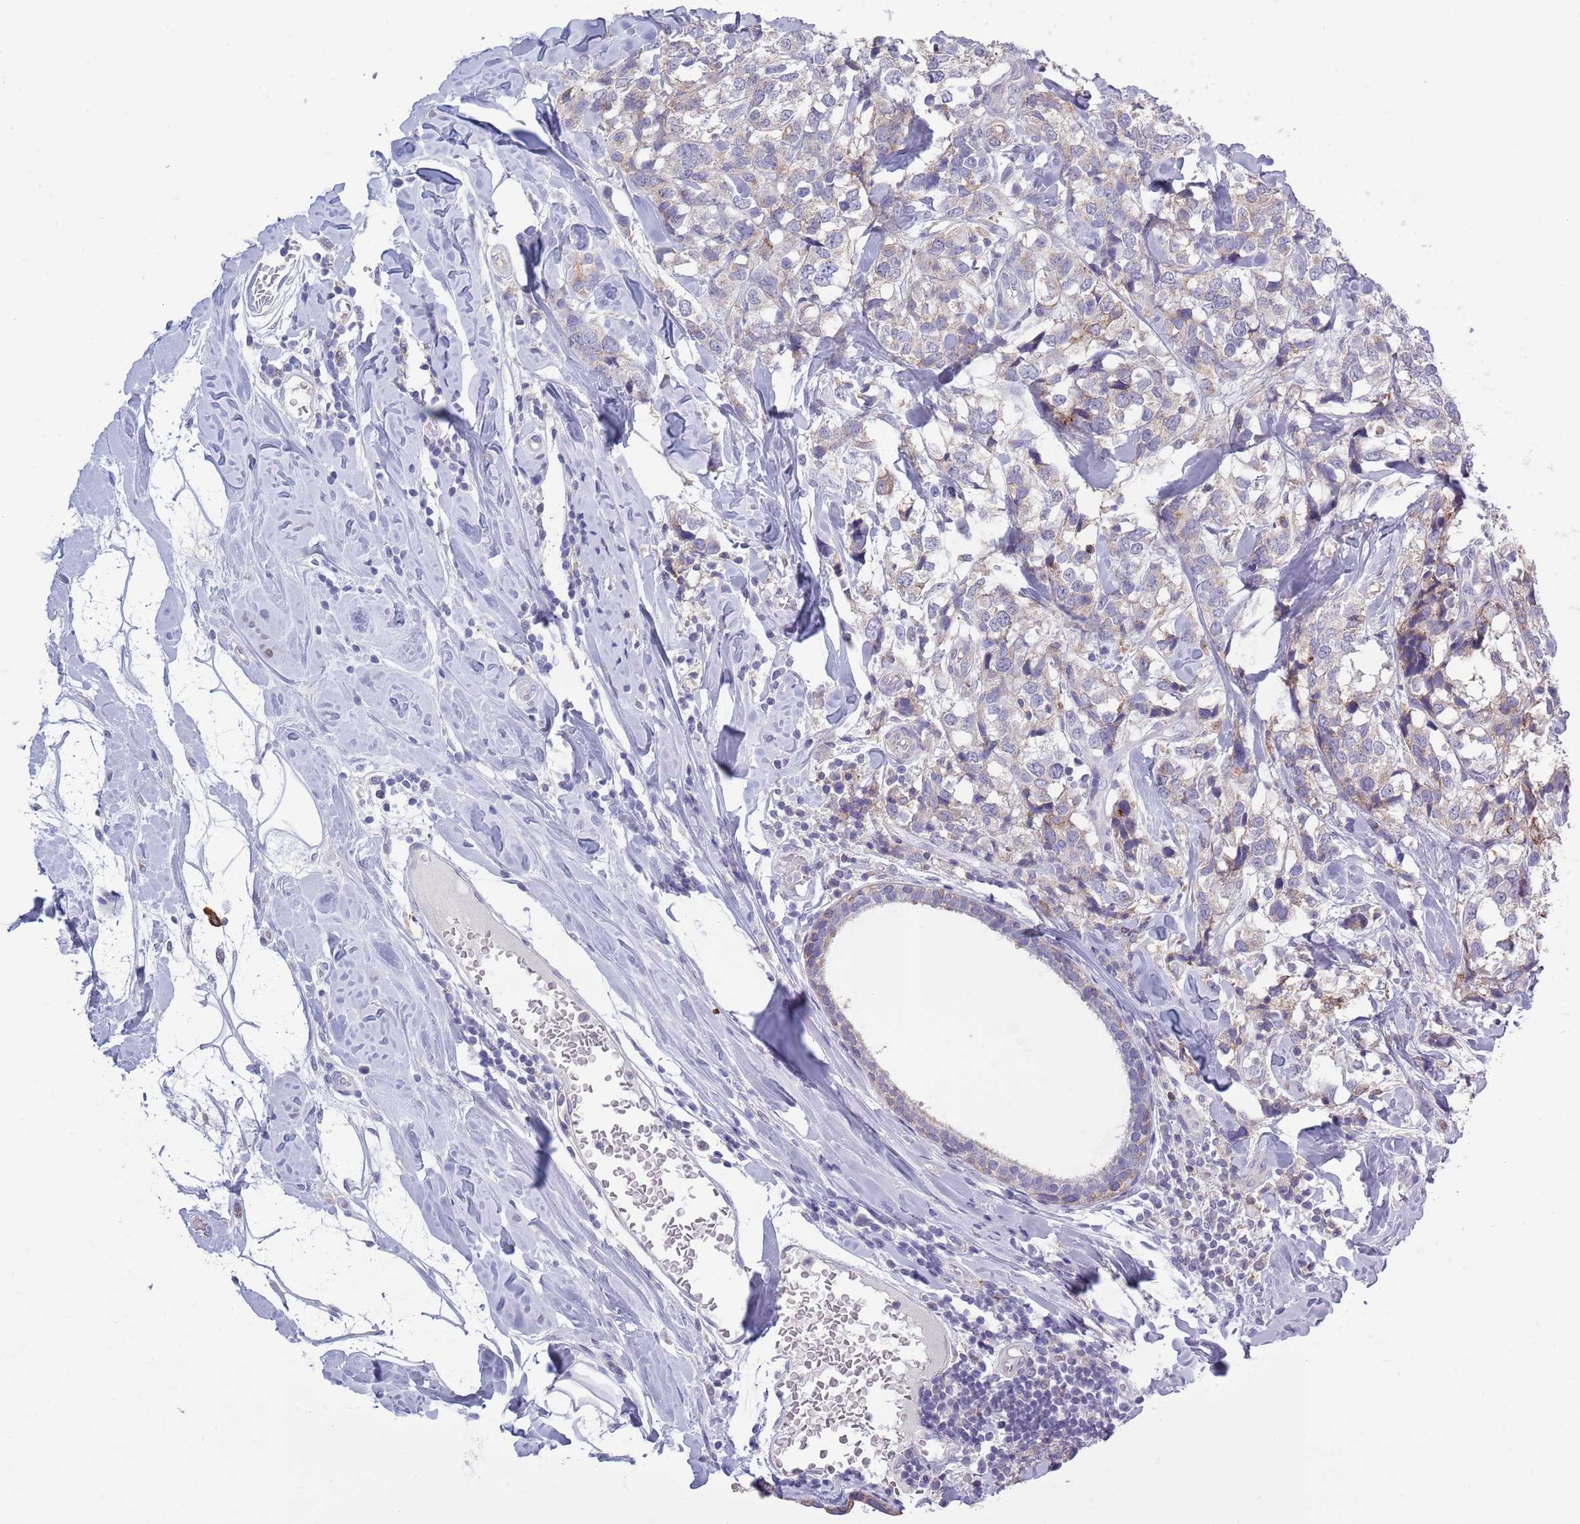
{"staining": {"intensity": "weak", "quantity": "25%-75%", "location": "cytoplasmic/membranous"}, "tissue": "breast cancer", "cell_type": "Tumor cells", "image_type": "cancer", "snomed": [{"axis": "morphology", "description": "Lobular carcinoma"}, {"axis": "topography", "description": "Breast"}], "caption": "High-power microscopy captured an IHC photomicrograph of breast cancer (lobular carcinoma), revealing weak cytoplasmic/membranous staining in about 25%-75% of tumor cells.", "gene": "ACSBG1", "patient": {"sex": "female", "age": 59}}